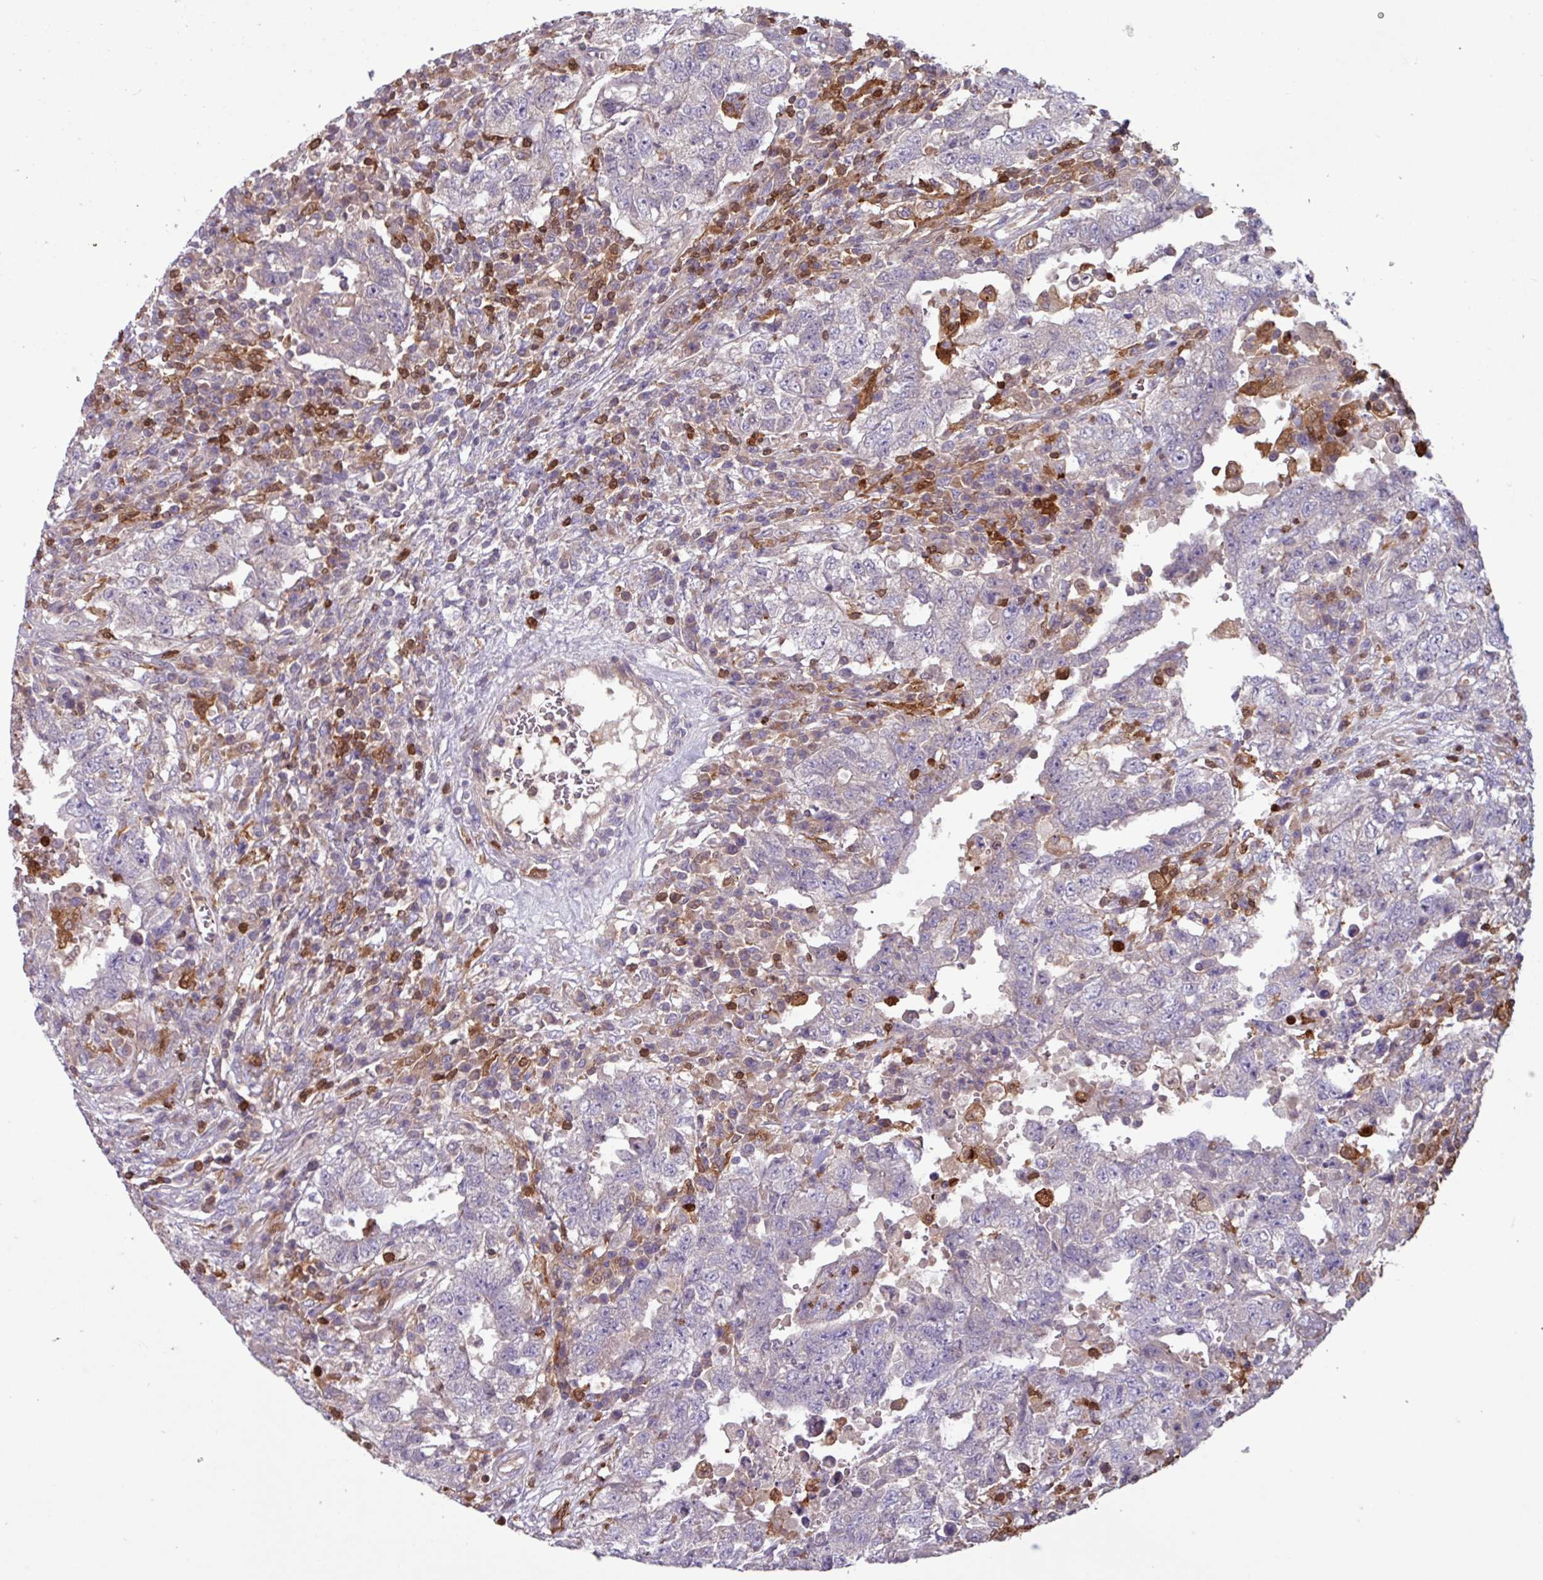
{"staining": {"intensity": "negative", "quantity": "none", "location": "none"}, "tissue": "testis cancer", "cell_type": "Tumor cells", "image_type": "cancer", "snomed": [{"axis": "morphology", "description": "Carcinoma, Embryonal, NOS"}, {"axis": "topography", "description": "Testis"}], "caption": "This is a micrograph of IHC staining of testis cancer, which shows no positivity in tumor cells.", "gene": "SEC61G", "patient": {"sex": "male", "age": 26}}